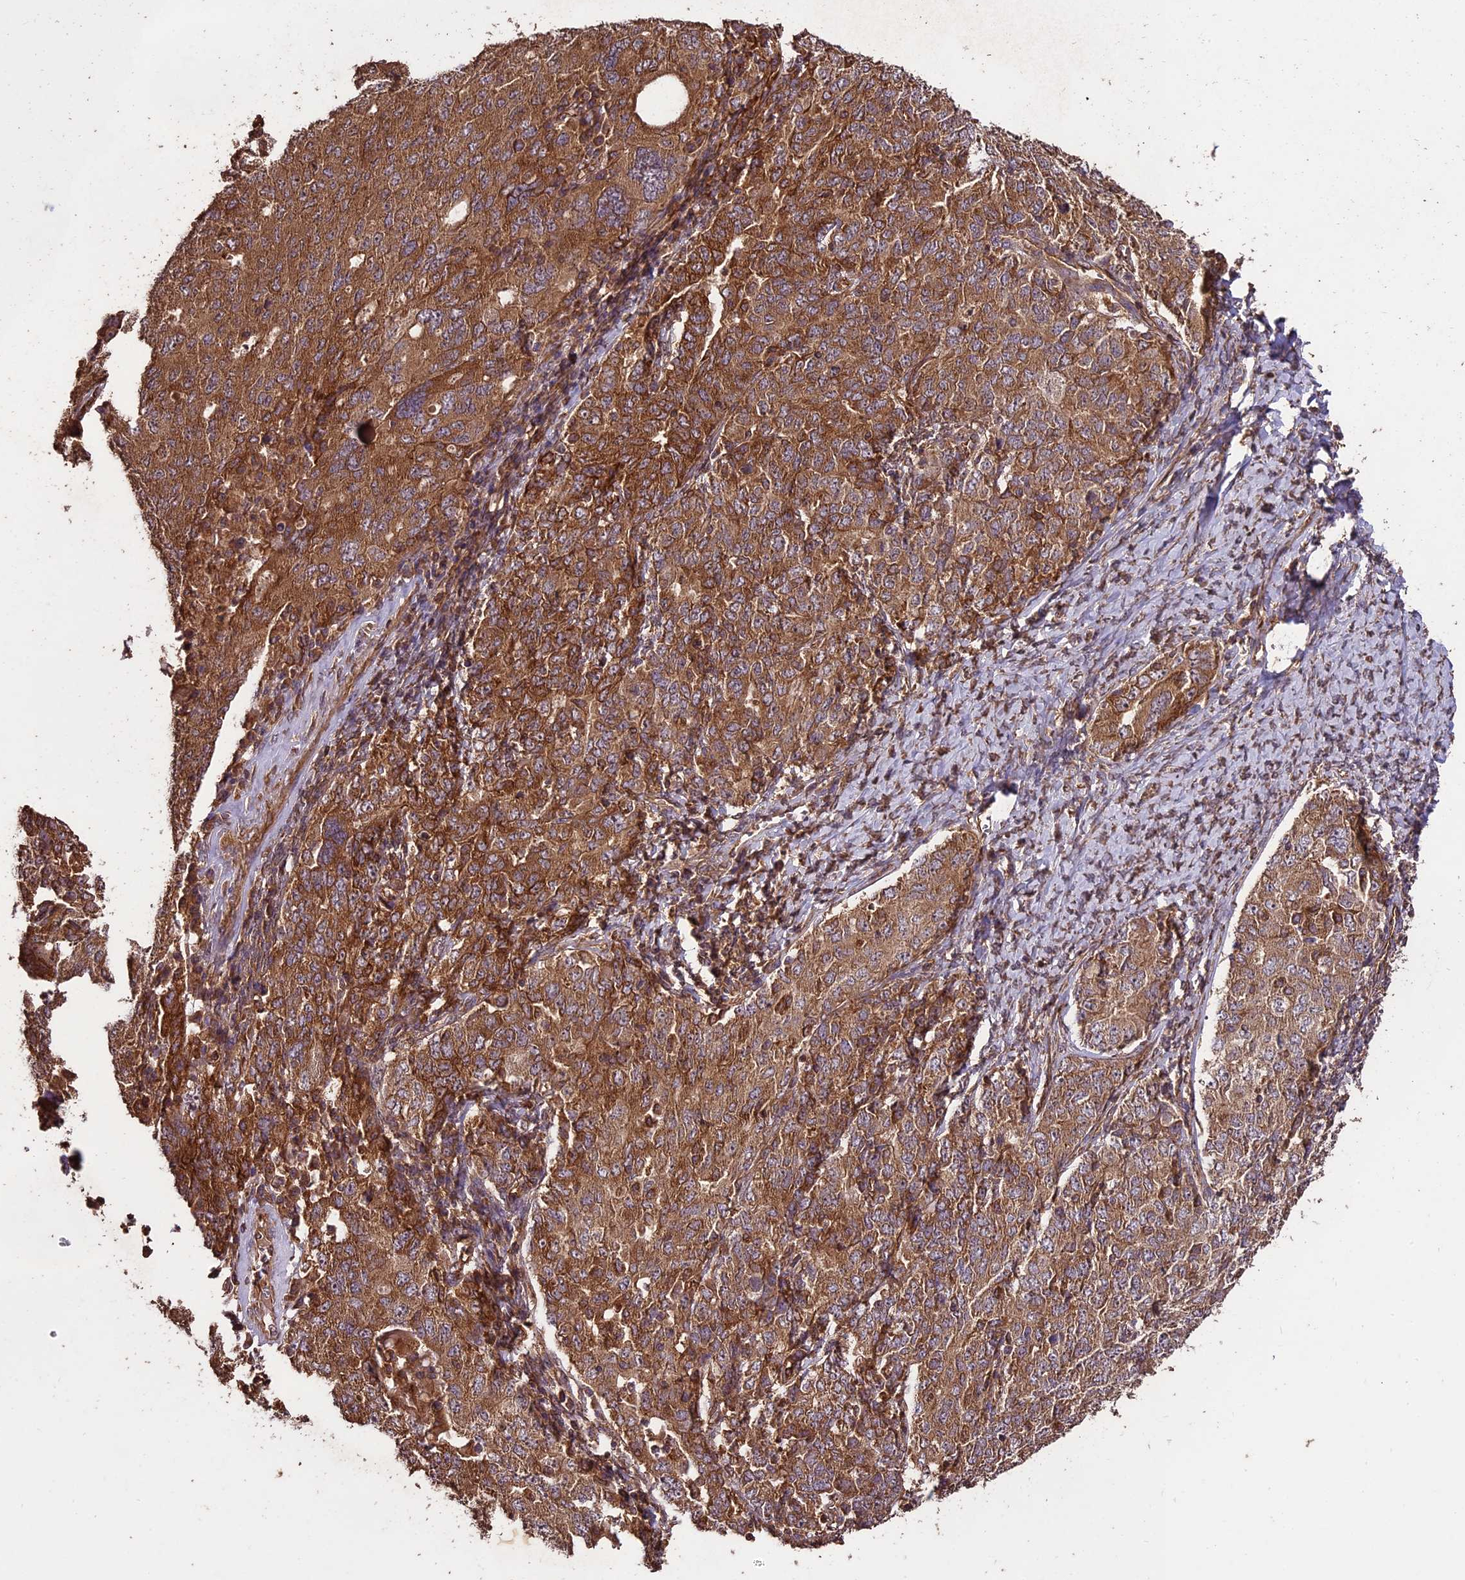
{"staining": {"intensity": "moderate", "quantity": ">75%", "location": "cytoplasmic/membranous"}, "tissue": "ovarian cancer", "cell_type": "Tumor cells", "image_type": "cancer", "snomed": [{"axis": "morphology", "description": "Carcinoma, endometroid"}, {"axis": "topography", "description": "Ovary"}], "caption": "Immunohistochemical staining of human endometroid carcinoma (ovarian) reveals medium levels of moderate cytoplasmic/membranous protein staining in approximately >75% of tumor cells.", "gene": "TTLL10", "patient": {"sex": "female", "age": 62}}